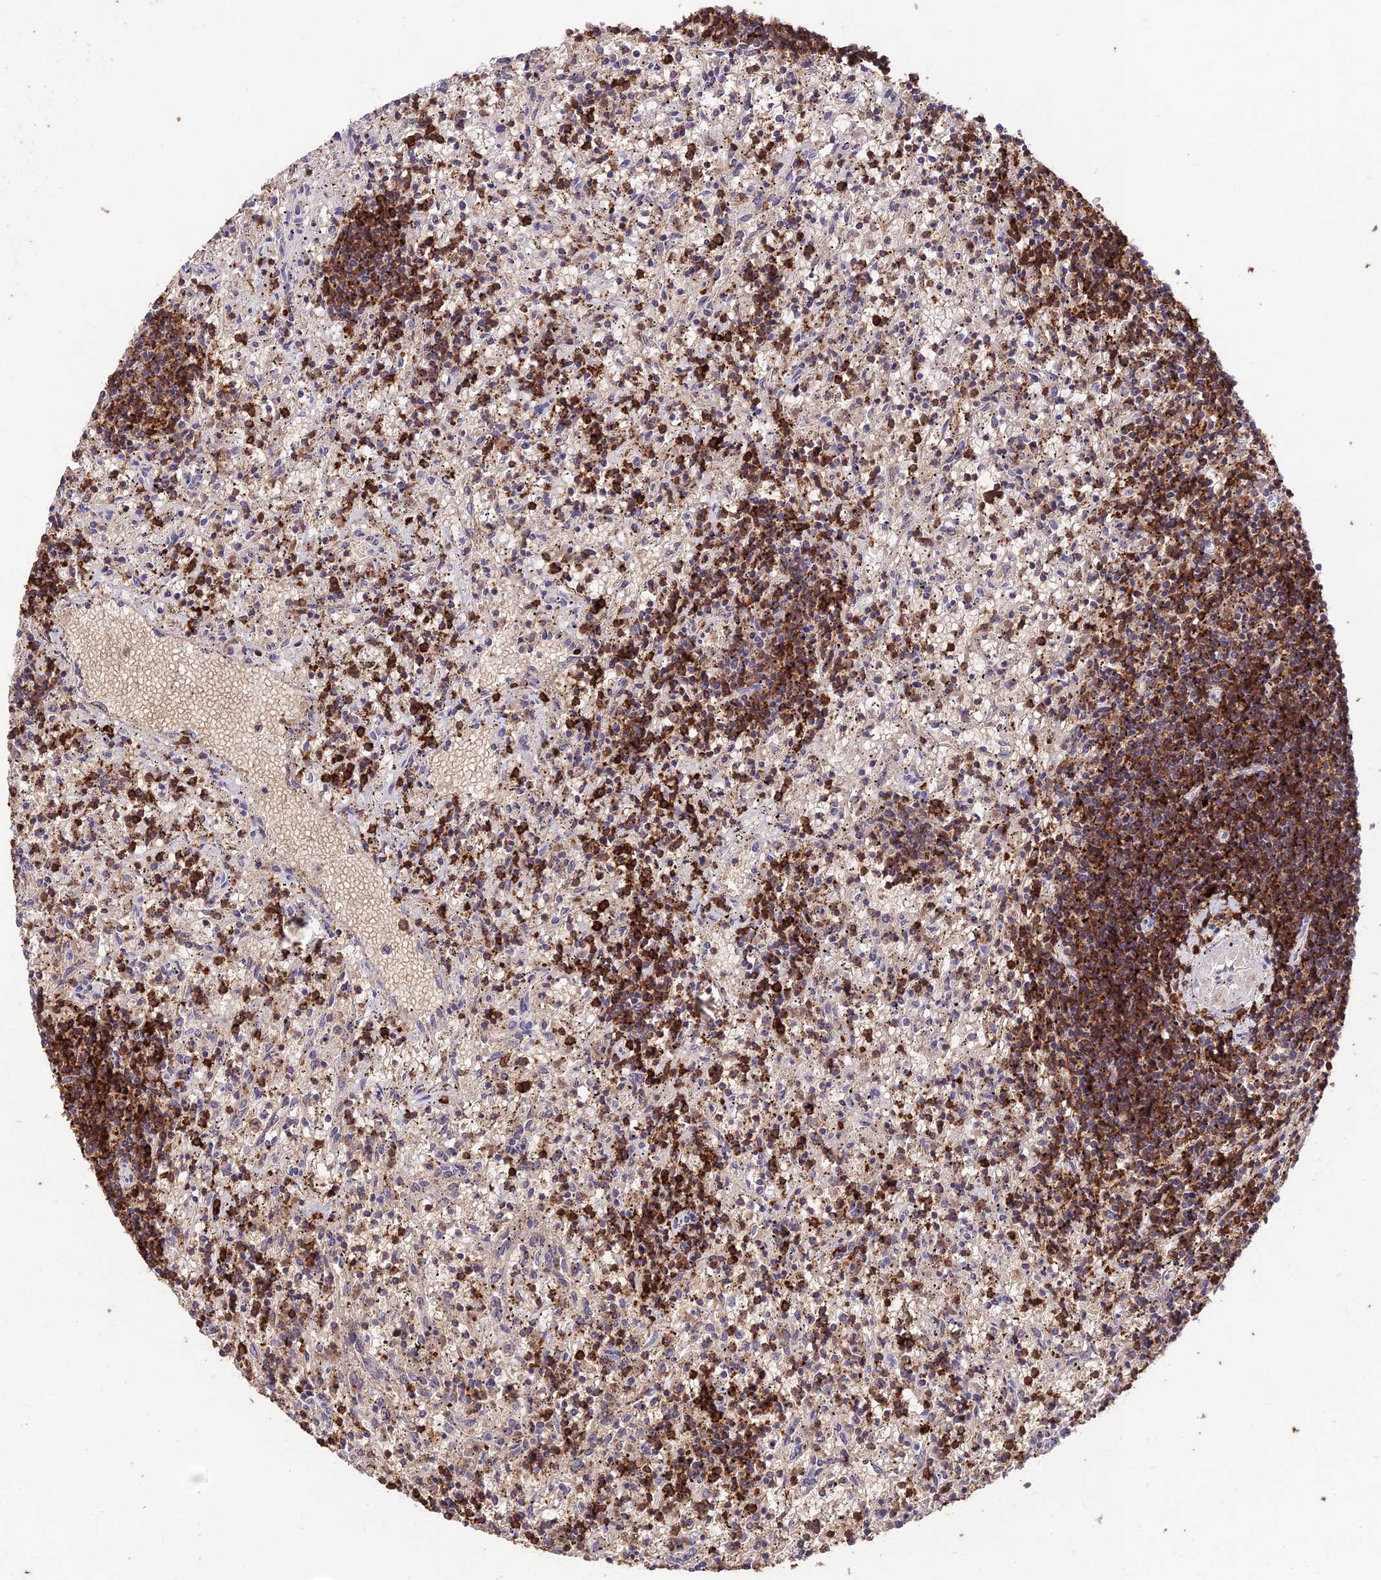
{"staining": {"intensity": "strong", "quantity": "25%-75%", "location": "cytoplasmic/membranous"}, "tissue": "lymphoma", "cell_type": "Tumor cells", "image_type": "cancer", "snomed": [{"axis": "morphology", "description": "Malignant lymphoma, non-Hodgkin's type, Low grade"}, {"axis": "topography", "description": "Spleen"}], "caption": "This is an image of immunohistochemistry staining of lymphoma, which shows strong staining in the cytoplasmic/membranous of tumor cells.", "gene": "PTPRCAP", "patient": {"sex": "male", "age": 76}}